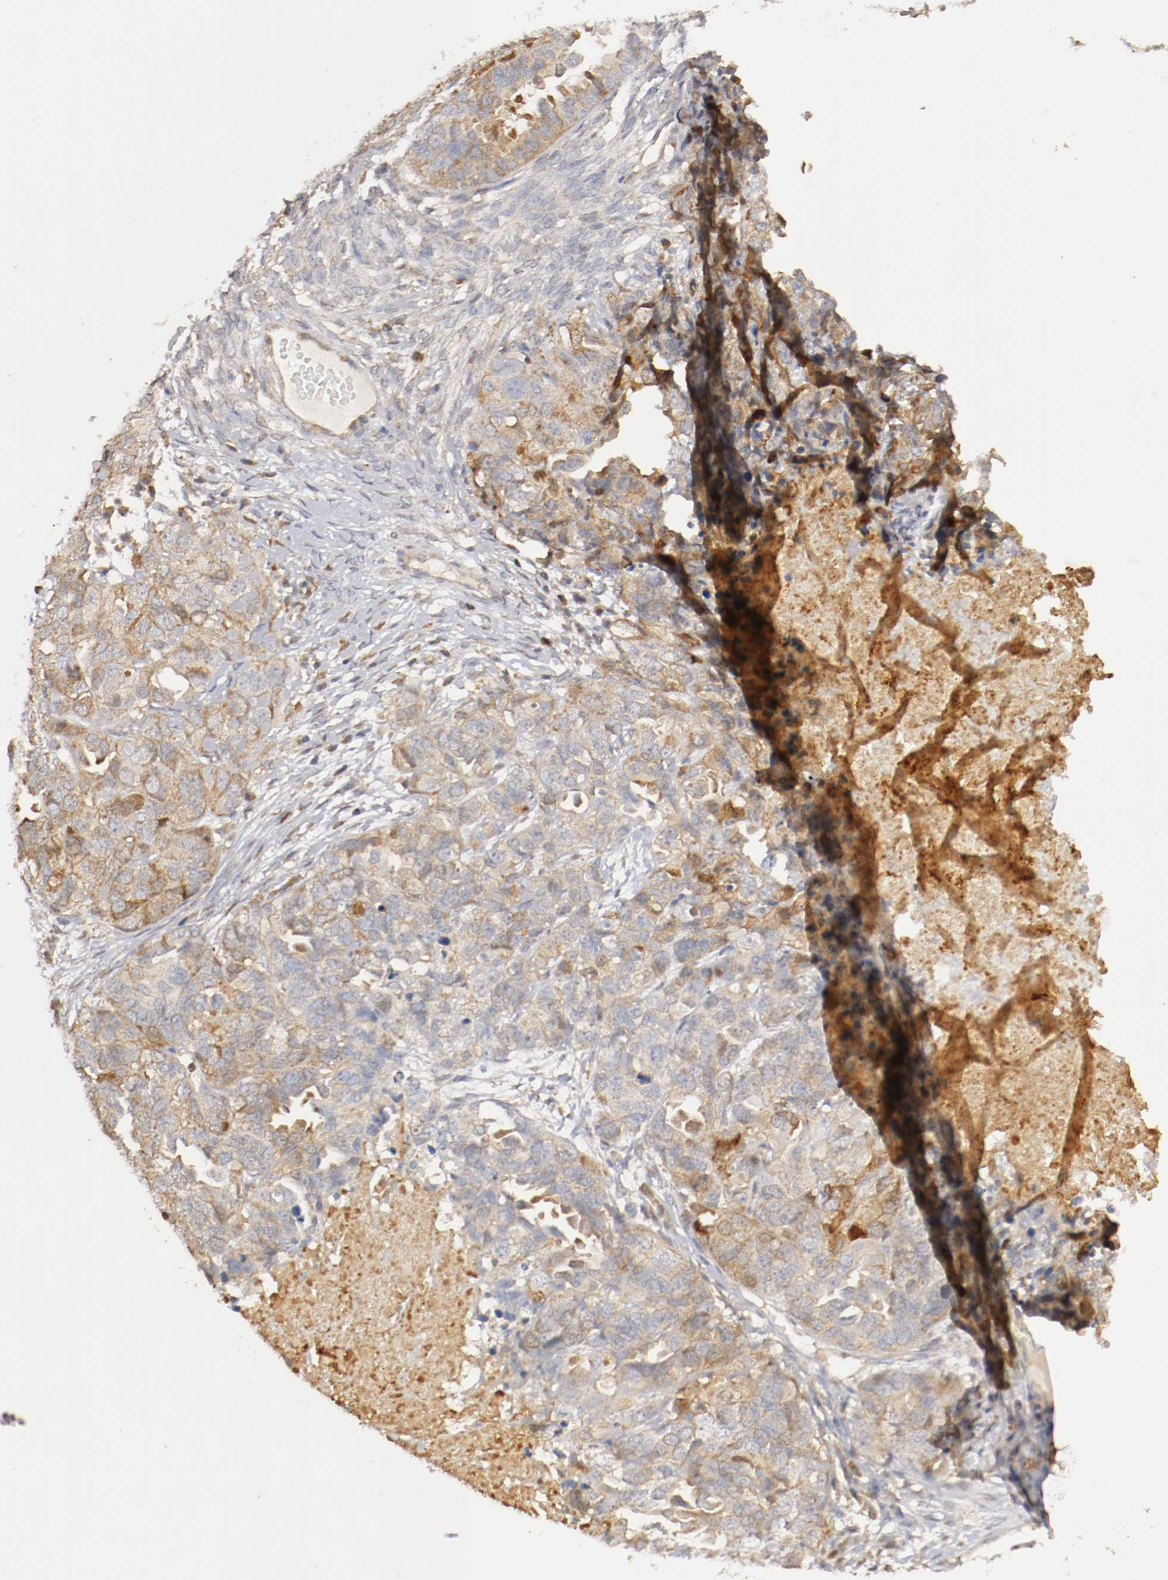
{"staining": {"intensity": "weak", "quantity": ">75%", "location": "cytoplasmic/membranous"}, "tissue": "ovarian cancer", "cell_type": "Tumor cells", "image_type": "cancer", "snomed": [{"axis": "morphology", "description": "Cystadenocarcinoma, serous, NOS"}, {"axis": "topography", "description": "Ovary"}], "caption": "About >75% of tumor cells in serous cystadenocarcinoma (ovarian) show weak cytoplasmic/membranous protein expression as visualized by brown immunohistochemical staining.", "gene": "CDK6", "patient": {"sex": "female", "age": 82}}